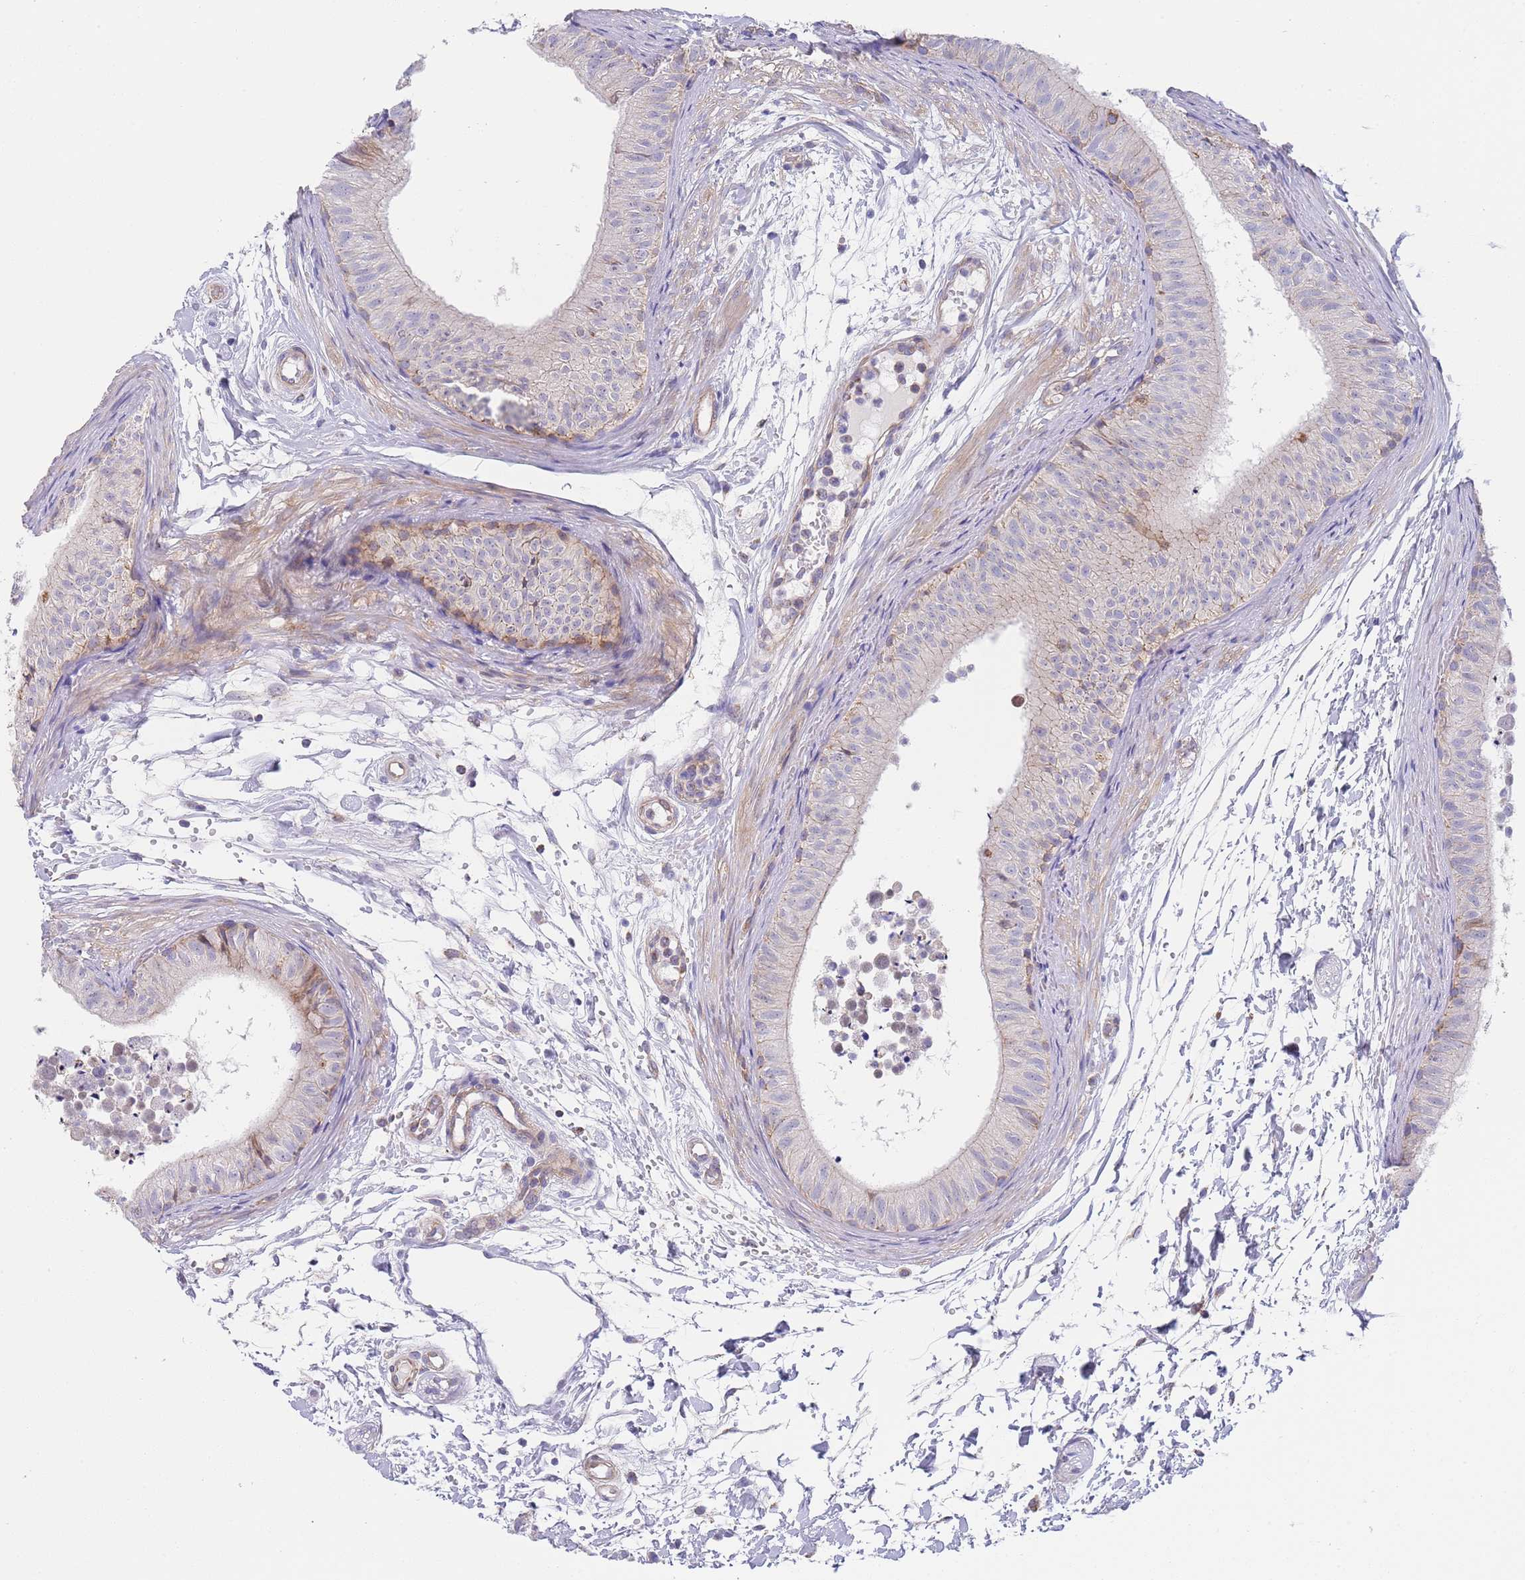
{"staining": {"intensity": "weak", "quantity": "<25%", "location": "cytoplasmic/membranous"}, "tissue": "epididymis", "cell_type": "Glandular cells", "image_type": "normal", "snomed": [{"axis": "morphology", "description": "Normal tissue, NOS"}, {"axis": "topography", "description": "Epididymis"}], "caption": "Immunohistochemical staining of benign epididymis displays no significant staining in glandular cells.", "gene": "PWWP3A", "patient": {"sex": "male", "age": 15}}